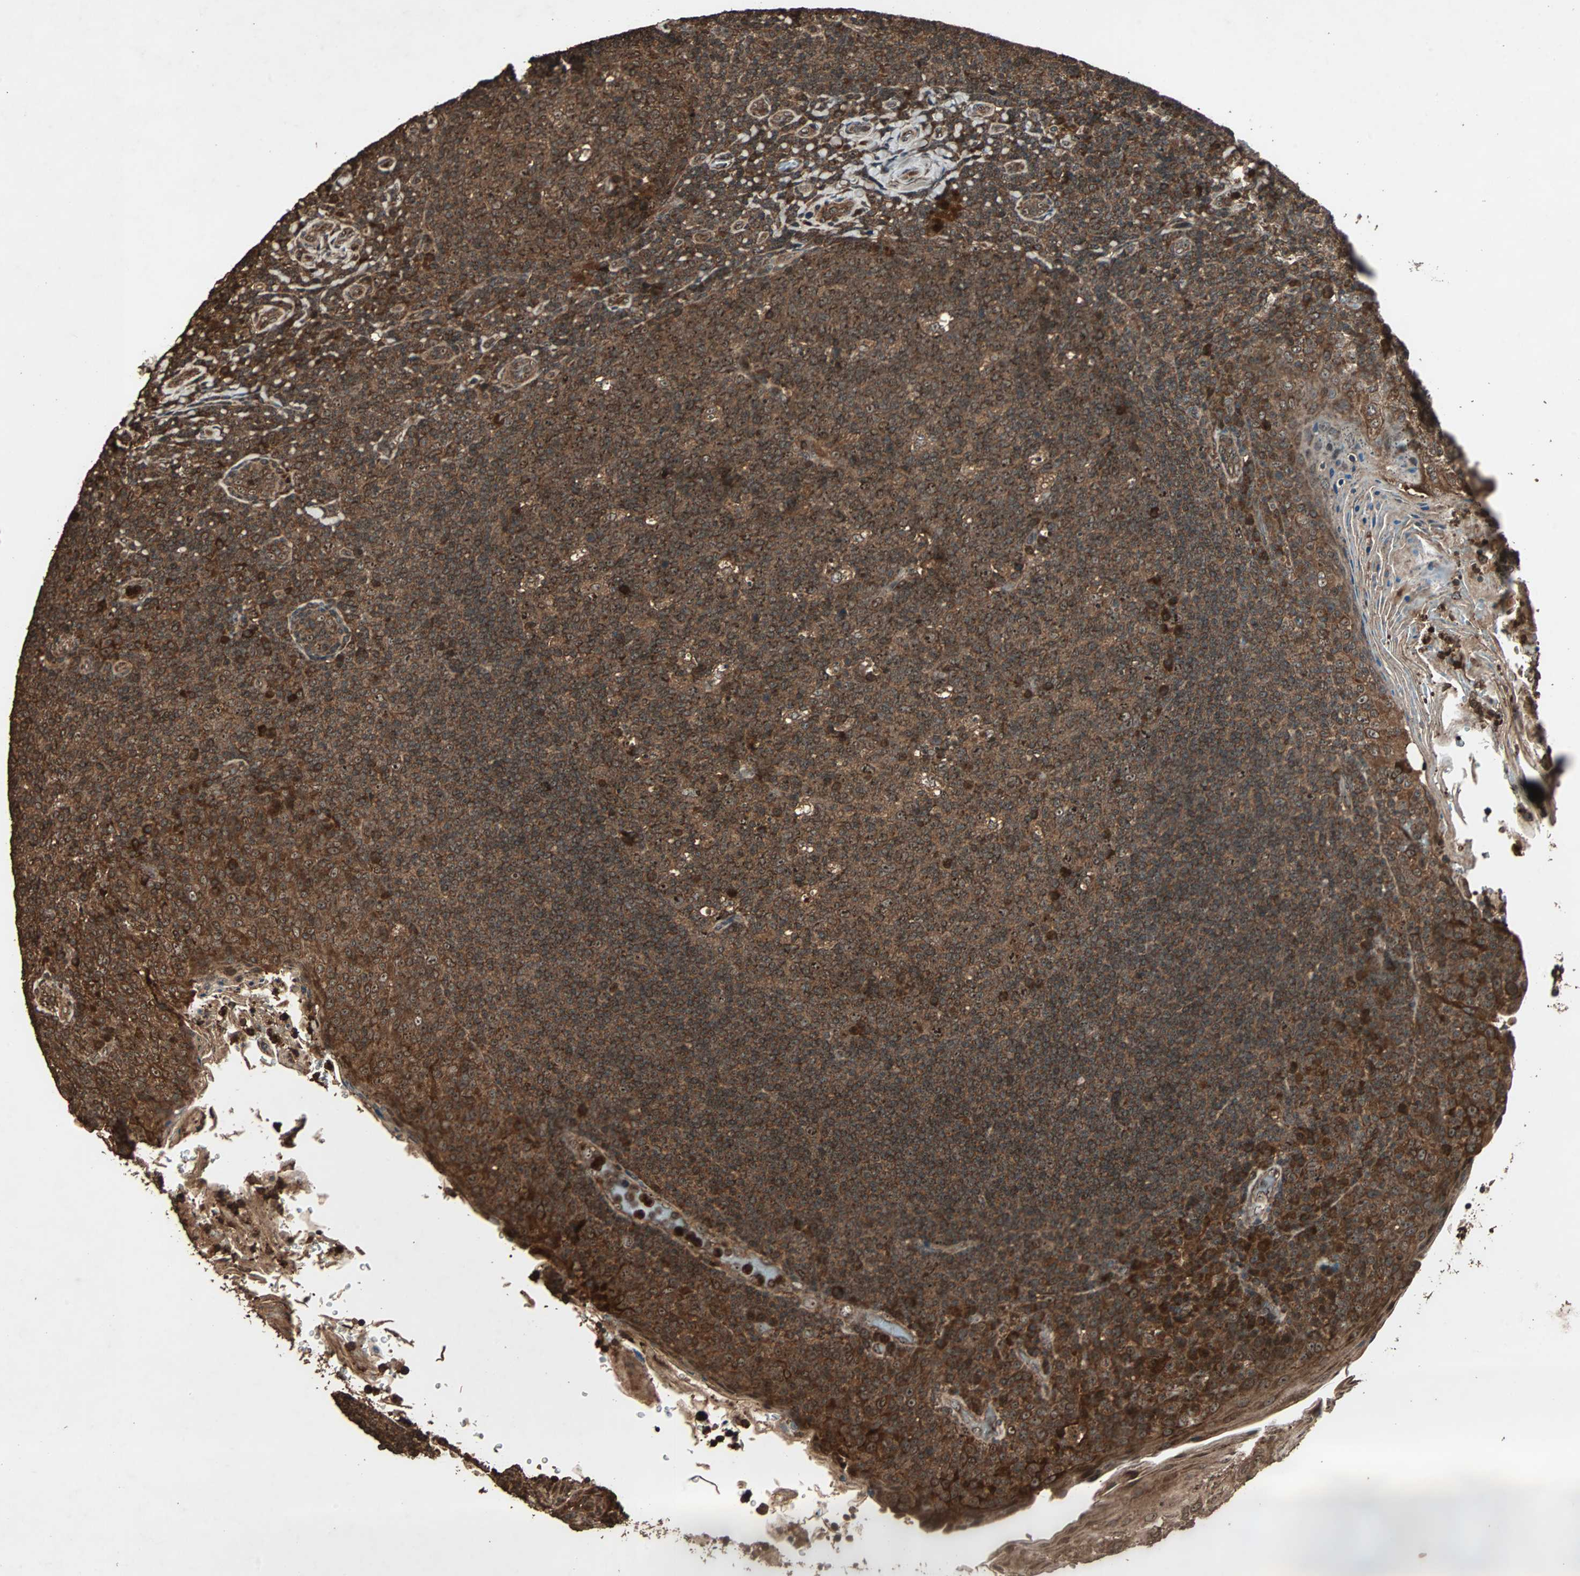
{"staining": {"intensity": "moderate", "quantity": ">75%", "location": "cytoplasmic/membranous"}, "tissue": "tonsil", "cell_type": "Germinal center cells", "image_type": "normal", "snomed": [{"axis": "morphology", "description": "Normal tissue, NOS"}, {"axis": "topography", "description": "Tonsil"}], "caption": "Unremarkable tonsil shows moderate cytoplasmic/membranous expression in about >75% of germinal center cells (DAB = brown stain, brightfield microscopy at high magnification)..", "gene": "LAMTOR5", "patient": {"sex": "male", "age": 17}}